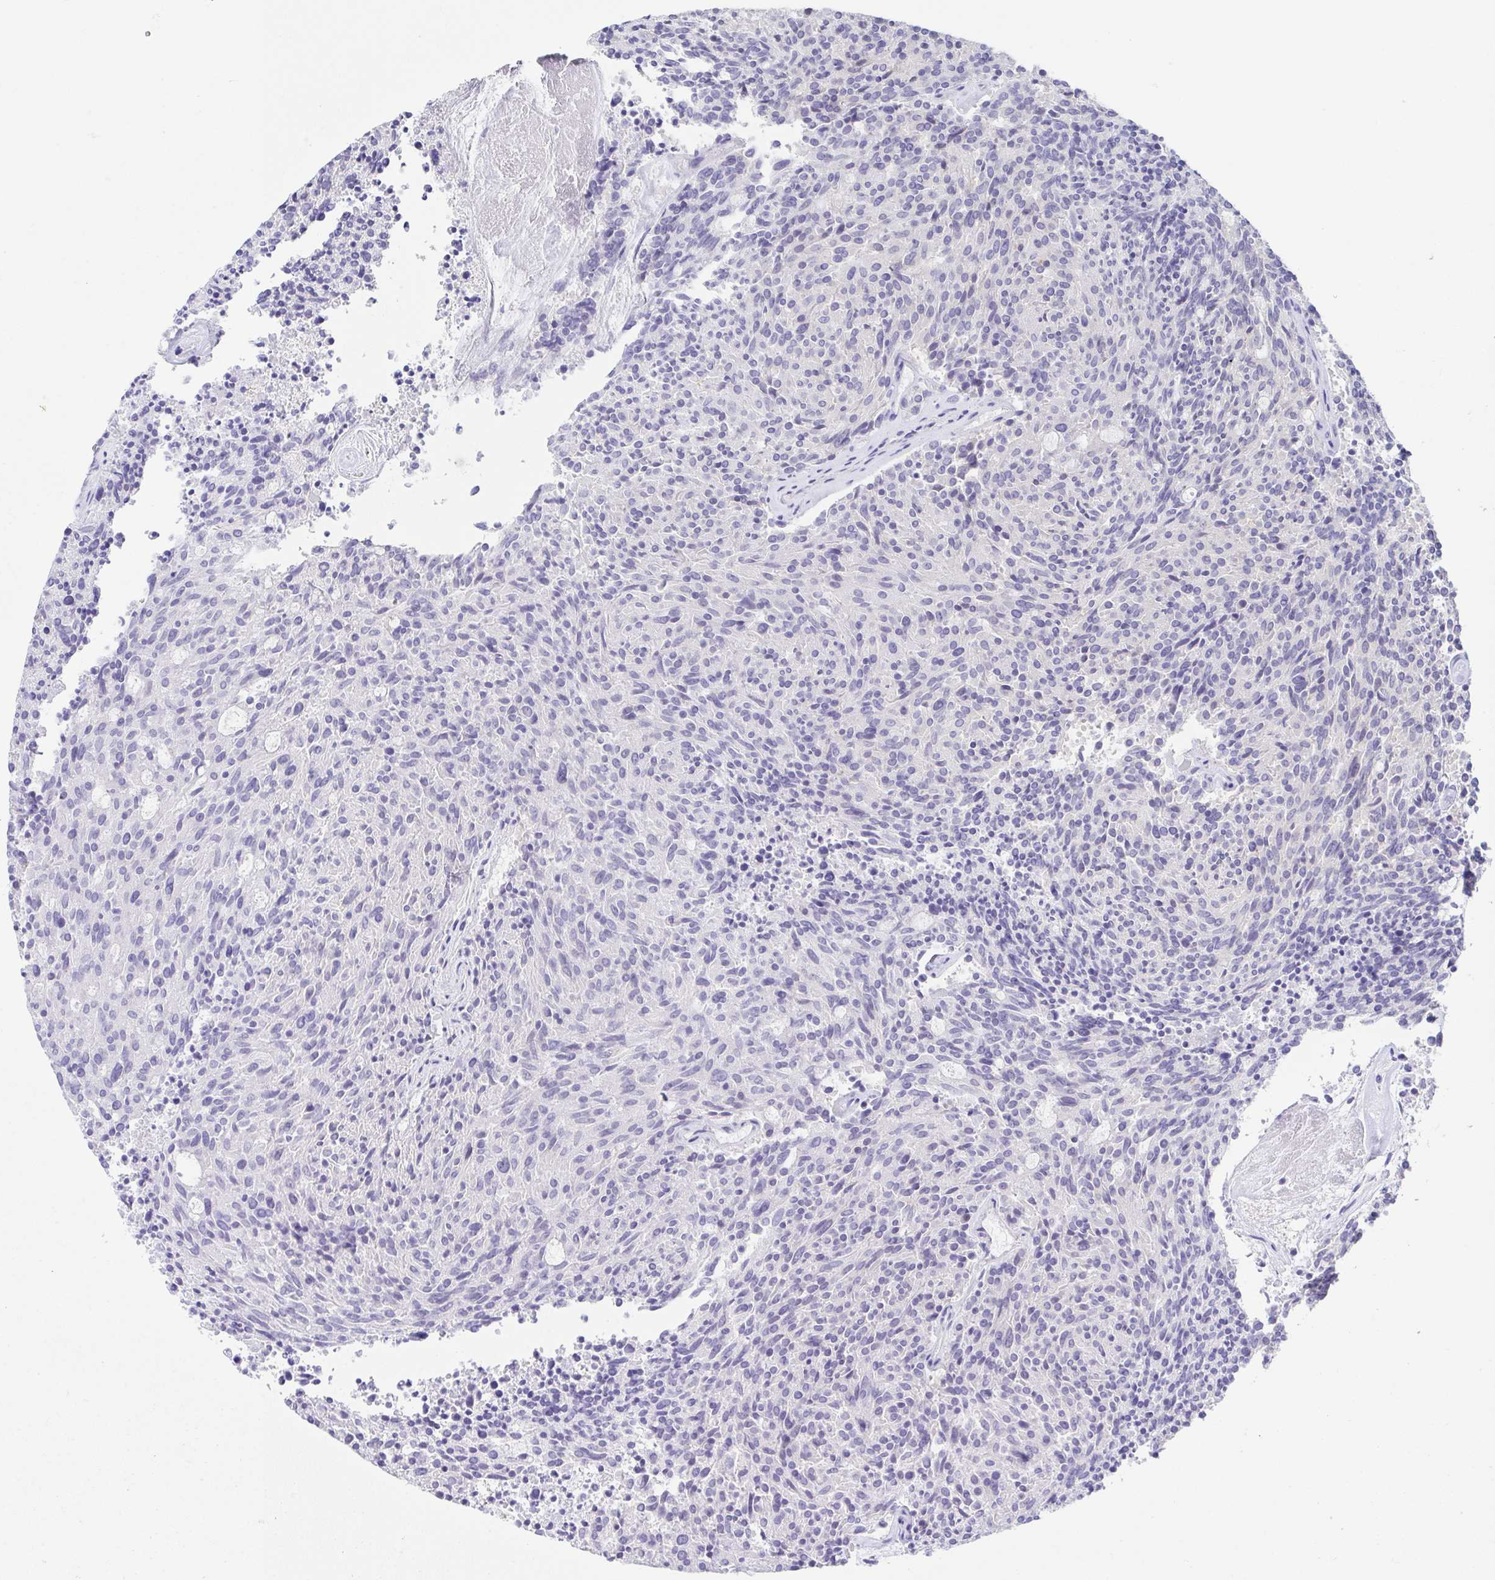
{"staining": {"intensity": "negative", "quantity": "none", "location": "none"}, "tissue": "carcinoid", "cell_type": "Tumor cells", "image_type": "cancer", "snomed": [{"axis": "morphology", "description": "Carcinoid, malignant, NOS"}, {"axis": "topography", "description": "Pancreas"}], "caption": "Carcinoid was stained to show a protein in brown. There is no significant expression in tumor cells.", "gene": "KRTDAP", "patient": {"sex": "female", "age": 54}}